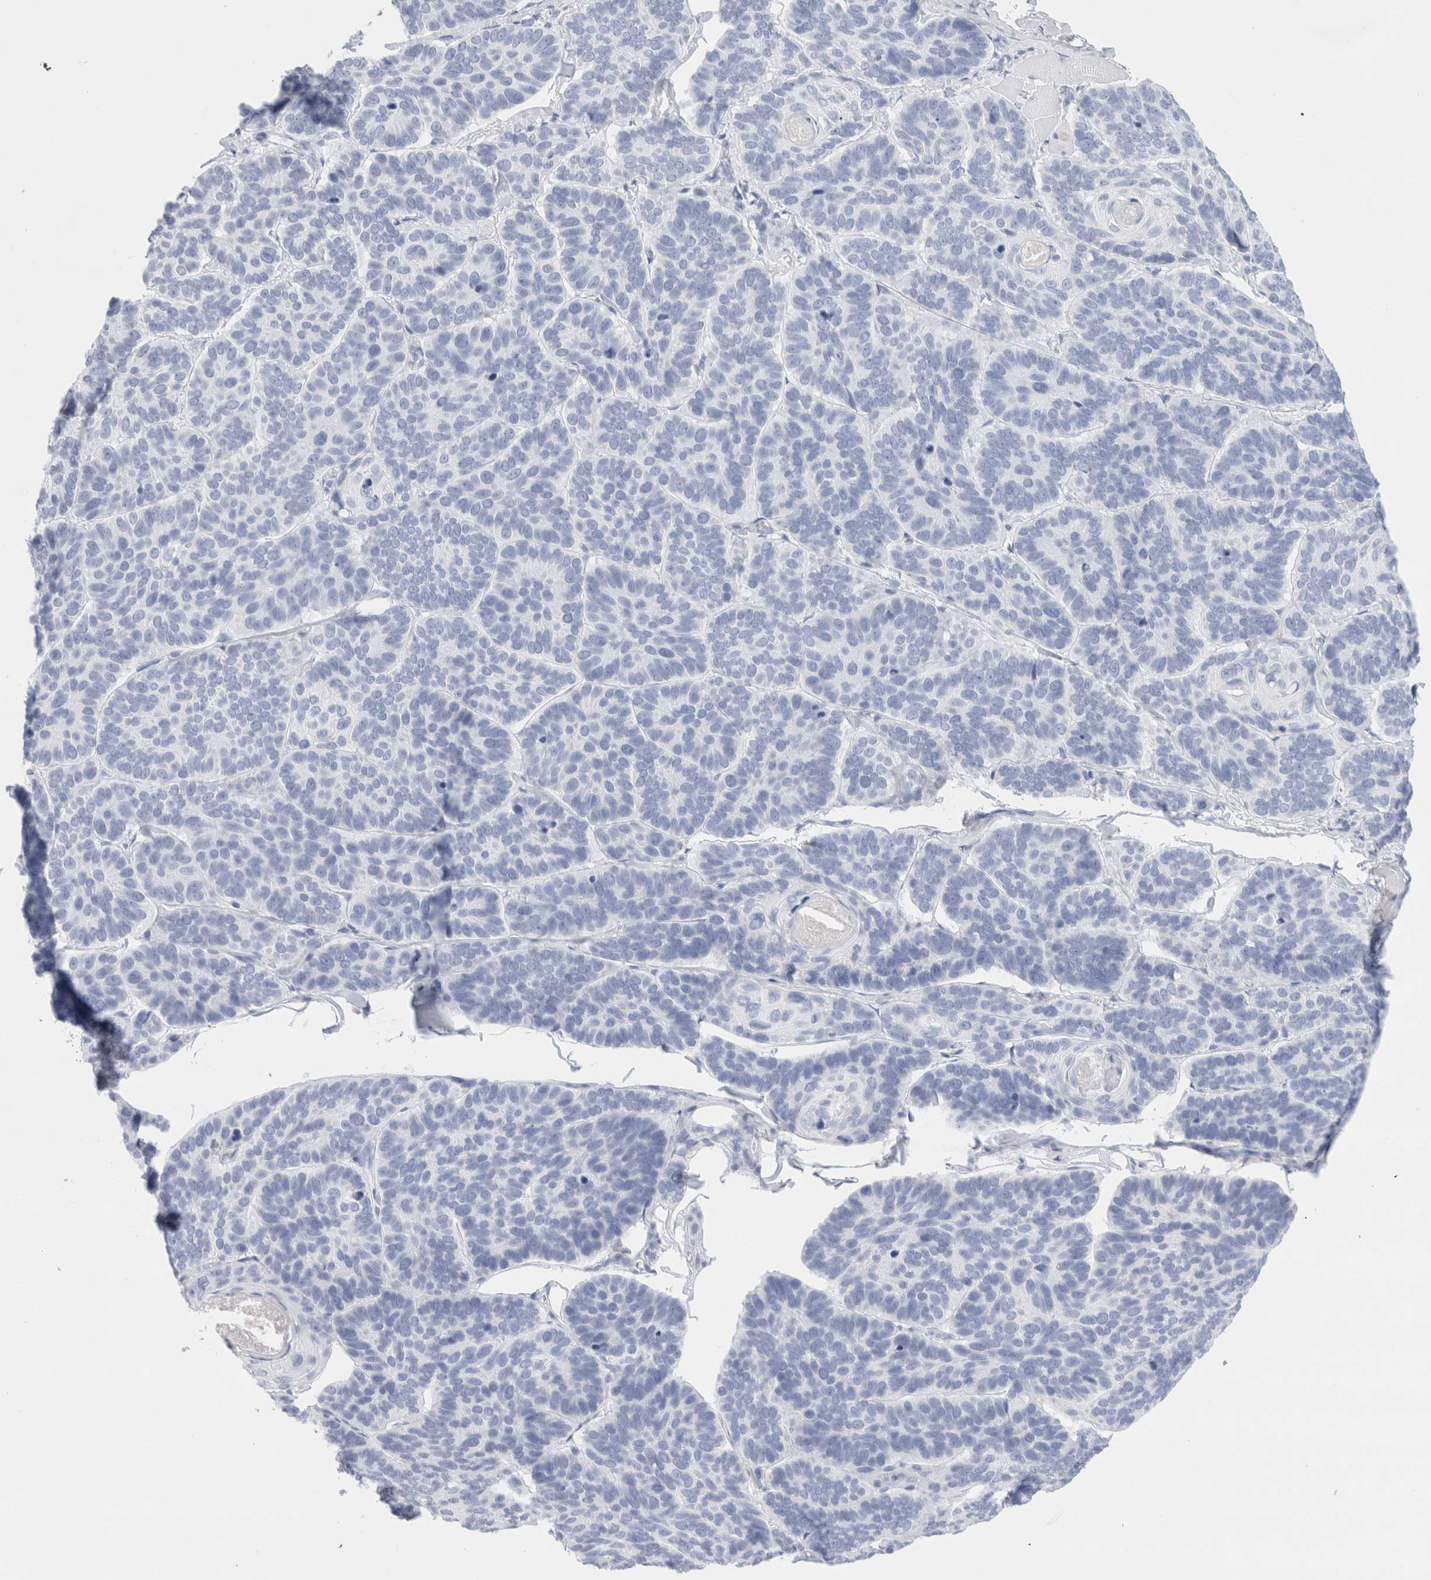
{"staining": {"intensity": "negative", "quantity": "none", "location": "none"}, "tissue": "skin cancer", "cell_type": "Tumor cells", "image_type": "cancer", "snomed": [{"axis": "morphology", "description": "Basal cell carcinoma"}, {"axis": "topography", "description": "Skin"}], "caption": "Immunohistochemistry (IHC) of basal cell carcinoma (skin) exhibits no positivity in tumor cells. The staining was performed using DAB (3,3'-diaminobenzidine) to visualize the protein expression in brown, while the nuclei were stained in blue with hematoxylin (Magnification: 20x).", "gene": "ECHDC2", "patient": {"sex": "male", "age": 62}}